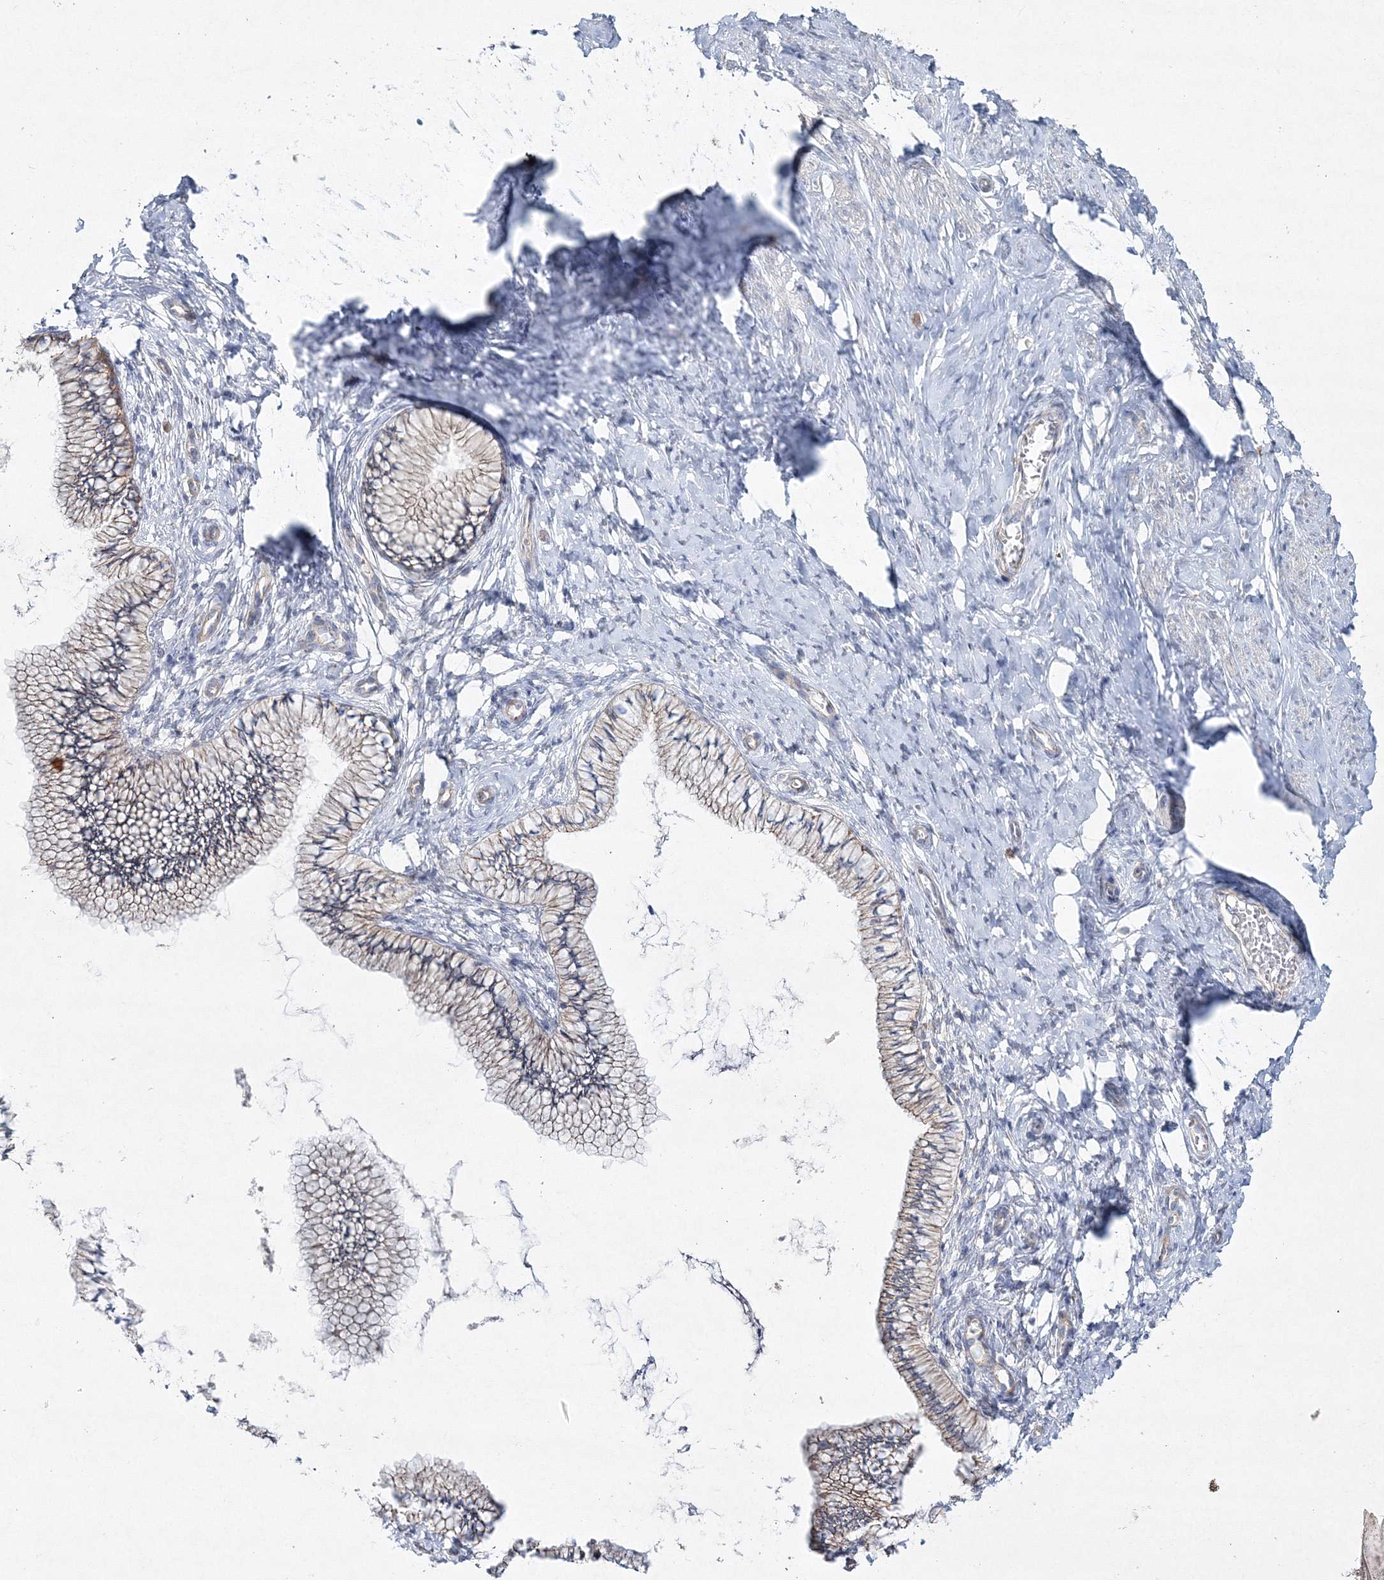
{"staining": {"intensity": "negative", "quantity": "none", "location": "none"}, "tissue": "cervix", "cell_type": "Glandular cells", "image_type": "normal", "snomed": [{"axis": "morphology", "description": "Normal tissue, NOS"}, {"axis": "topography", "description": "Cervix"}], "caption": "This is a photomicrograph of immunohistochemistry (IHC) staining of benign cervix, which shows no expression in glandular cells.", "gene": "NAA40", "patient": {"sex": "female", "age": 36}}